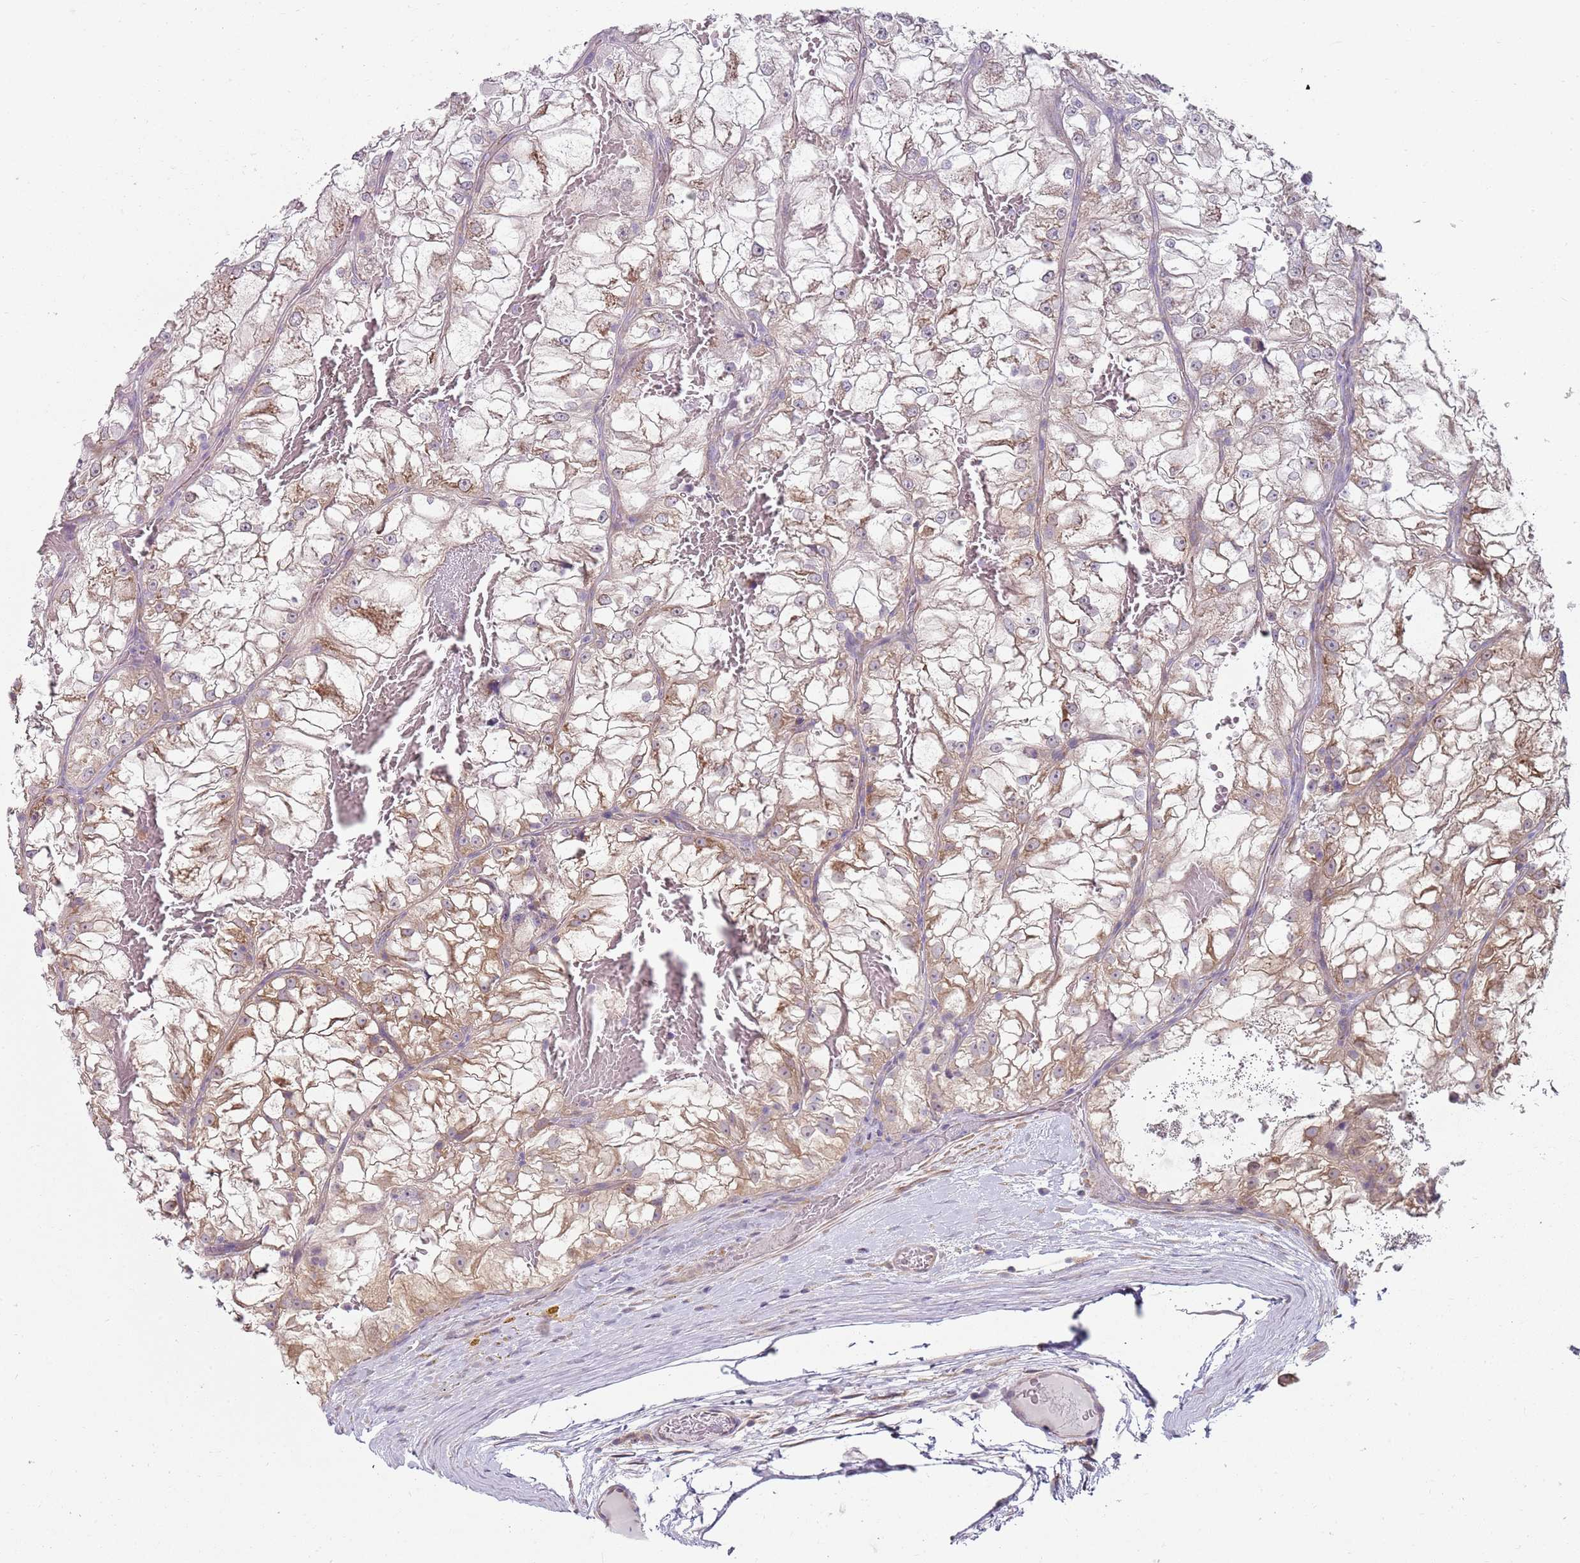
{"staining": {"intensity": "moderate", "quantity": "<25%", "location": "cytoplasmic/membranous"}, "tissue": "renal cancer", "cell_type": "Tumor cells", "image_type": "cancer", "snomed": [{"axis": "morphology", "description": "Adenocarcinoma, NOS"}, {"axis": "topography", "description": "Kidney"}], "caption": "This is a photomicrograph of immunohistochemistry staining of renal cancer (adenocarcinoma), which shows moderate expression in the cytoplasmic/membranous of tumor cells.", "gene": "SLC26A6", "patient": {"sex": "female", "age": 72}}